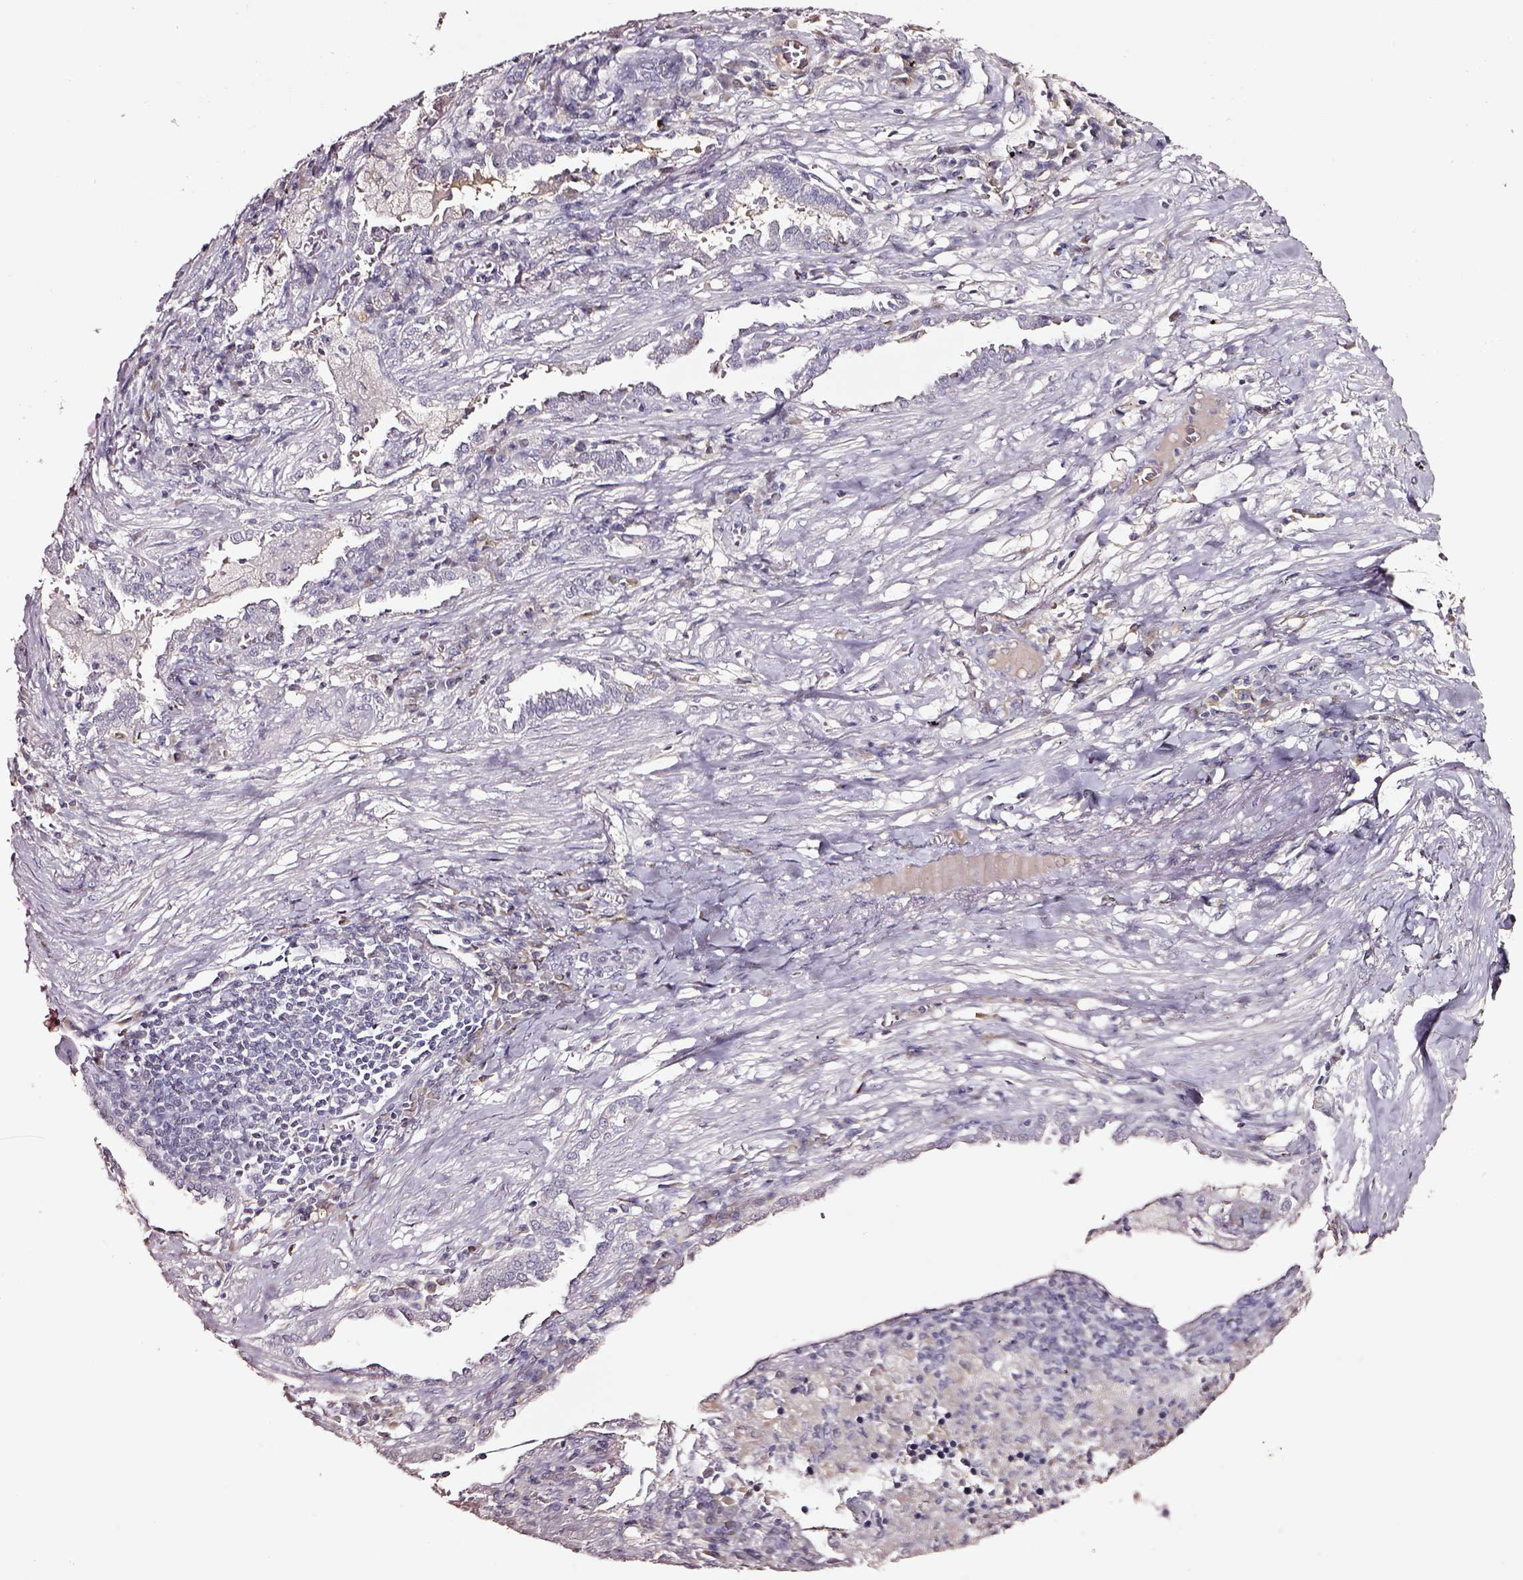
{"staining": {"intensity": "negative", "quantity": "none", "location": "none"}, "tissue": "lung cancer", "cell_type": "Tumor cells", "image_type": "cancer", "snomed": [{"axis": "morphology", "description": "Adenocarcinoma, NOS"}, {"axis": "topography", "description": "Lung"}], "caption": "IHC micrograph of human adenocarcinoma (lung) stained for a protein (brown), which demonstrates no positivity in tumor cells.", "gene": "SMIM17", "patient": {"sex": "male", "age": 57}}